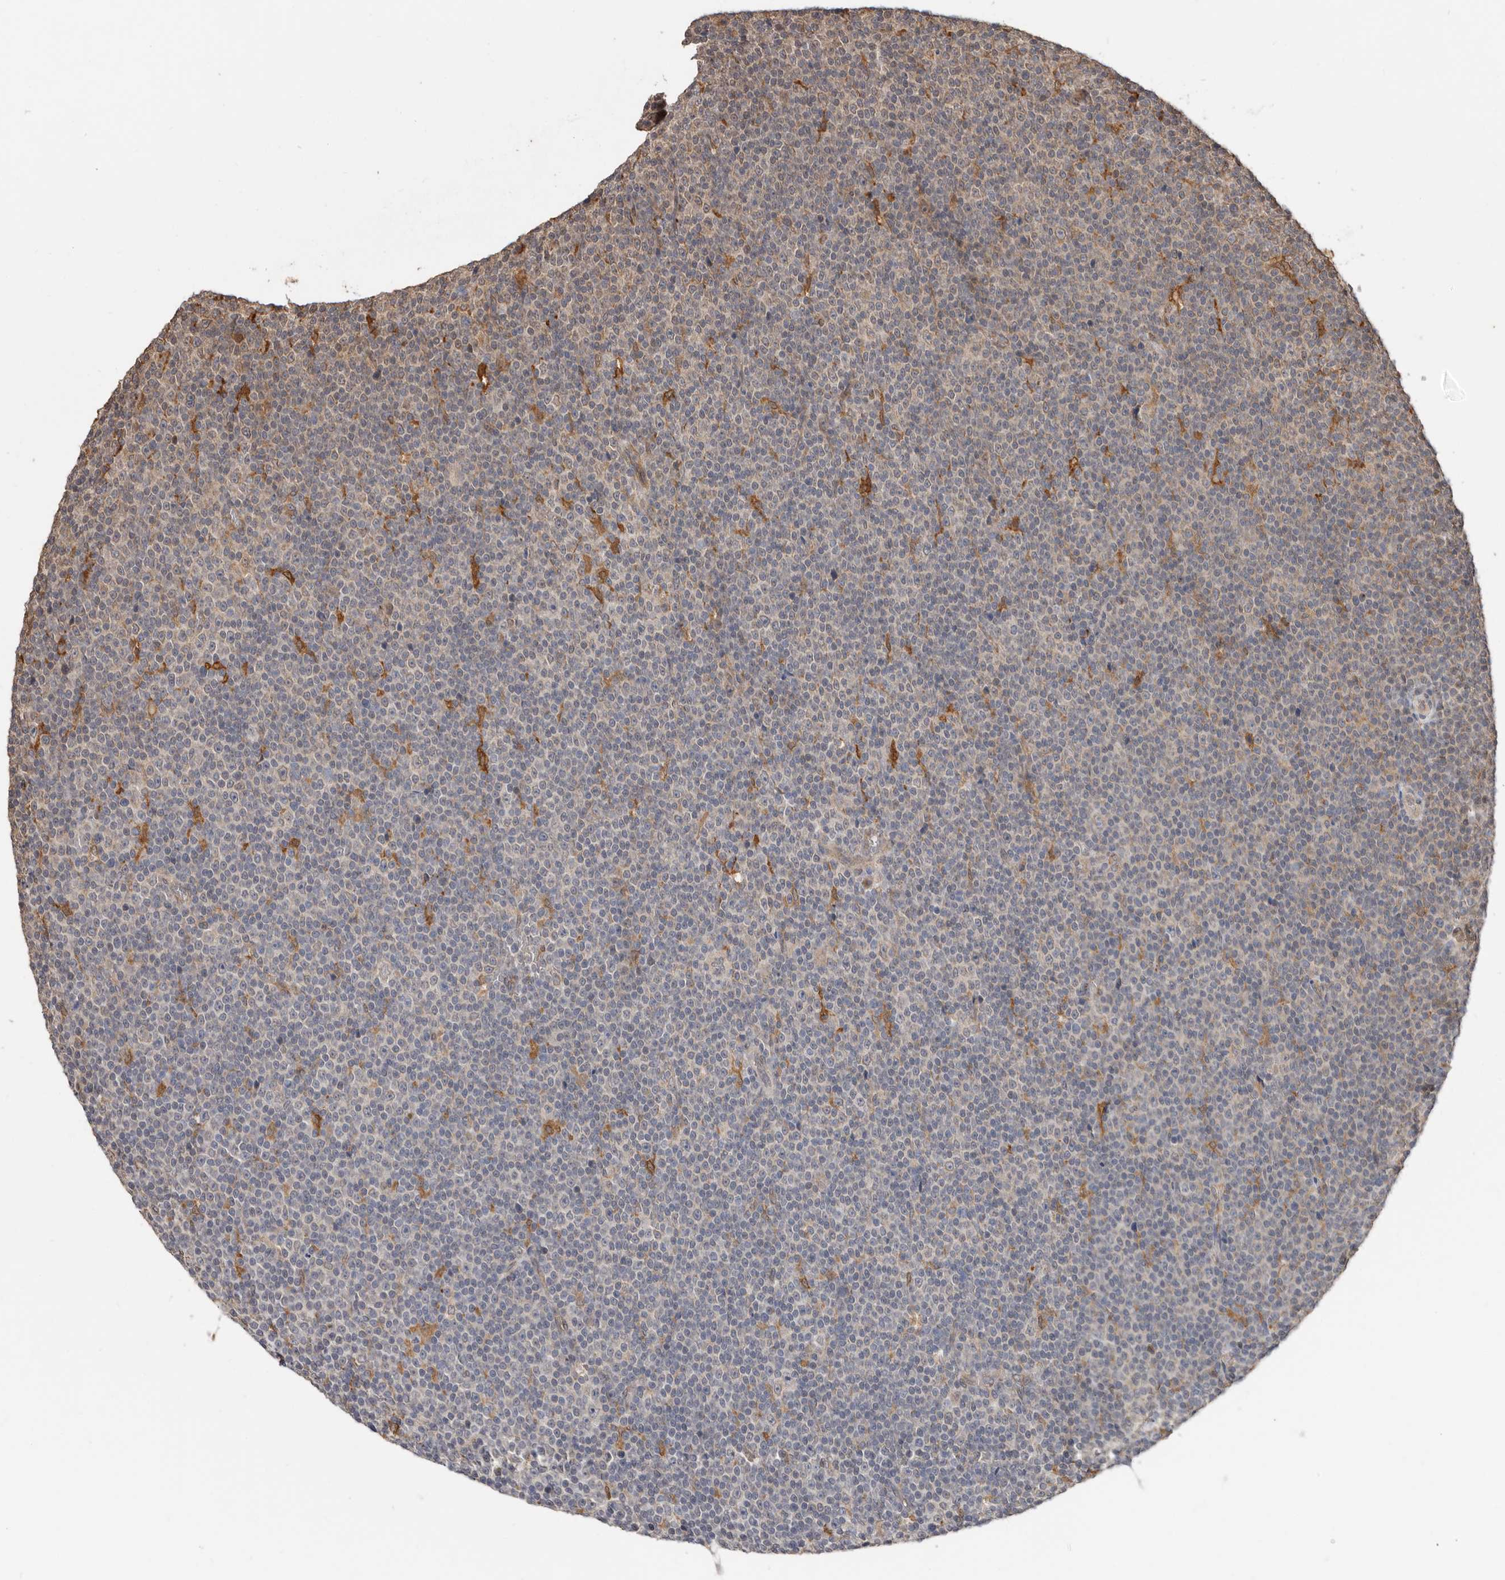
{"staining": {"intensity": "negative", "quantity": "none", "location": "none"}, "tissue": "lymphoma", "cell_type": "Tumor cells", "image_type": "cancer", "snomed": [{"axis": "morphology", "description": "Malignant lymphoma, non-Hodgkin's type, Low grade"}, {"axis": "topography", "description": "Lymph node"}], "caption": "Protein analysis of malignant lymphoma, non-Hodgkin's type (low-grade) exhibits no significant positivity in tumor cells.", "gene": "RSPO2", "patient": {"sex": "female", "age": 67}}